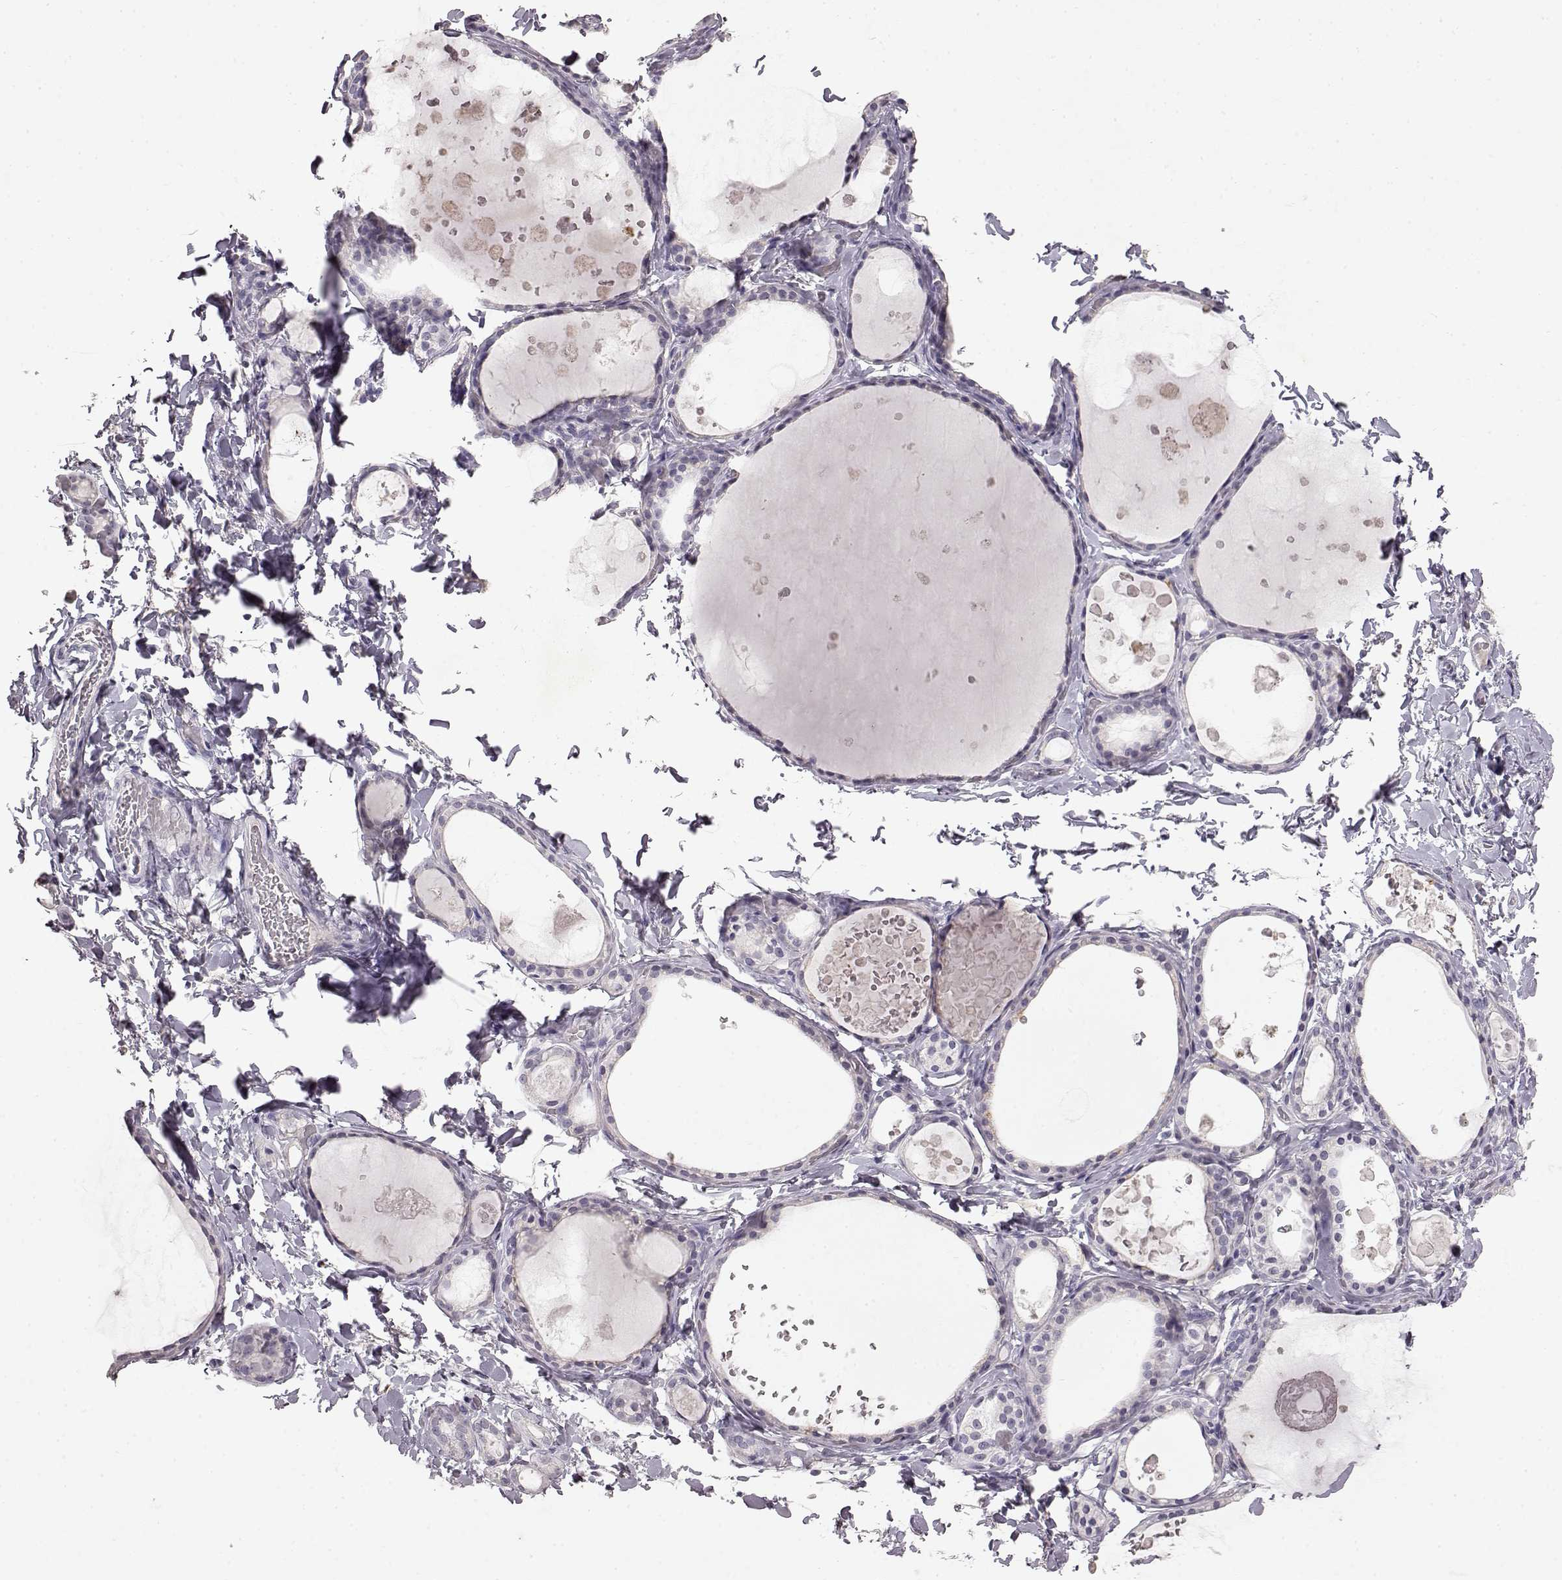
{"staining": {"intensity": "negative", "quantity": "none", "location": "none"}, "tissue": "thyroid gland", "cell_type": "Glandular cells", "image_type": "normal", "snomed": [{"axis": "morphology", "description": "Normal tissue, NOS"}, {"axis": "topography", "description": "Thyroid gland"}], "caption": "IHC of unremarkable human thyroid gland shows no expression in glandular cells.", "gene": "SPAG17", "patient": {"sex": "female", "age": 56}}